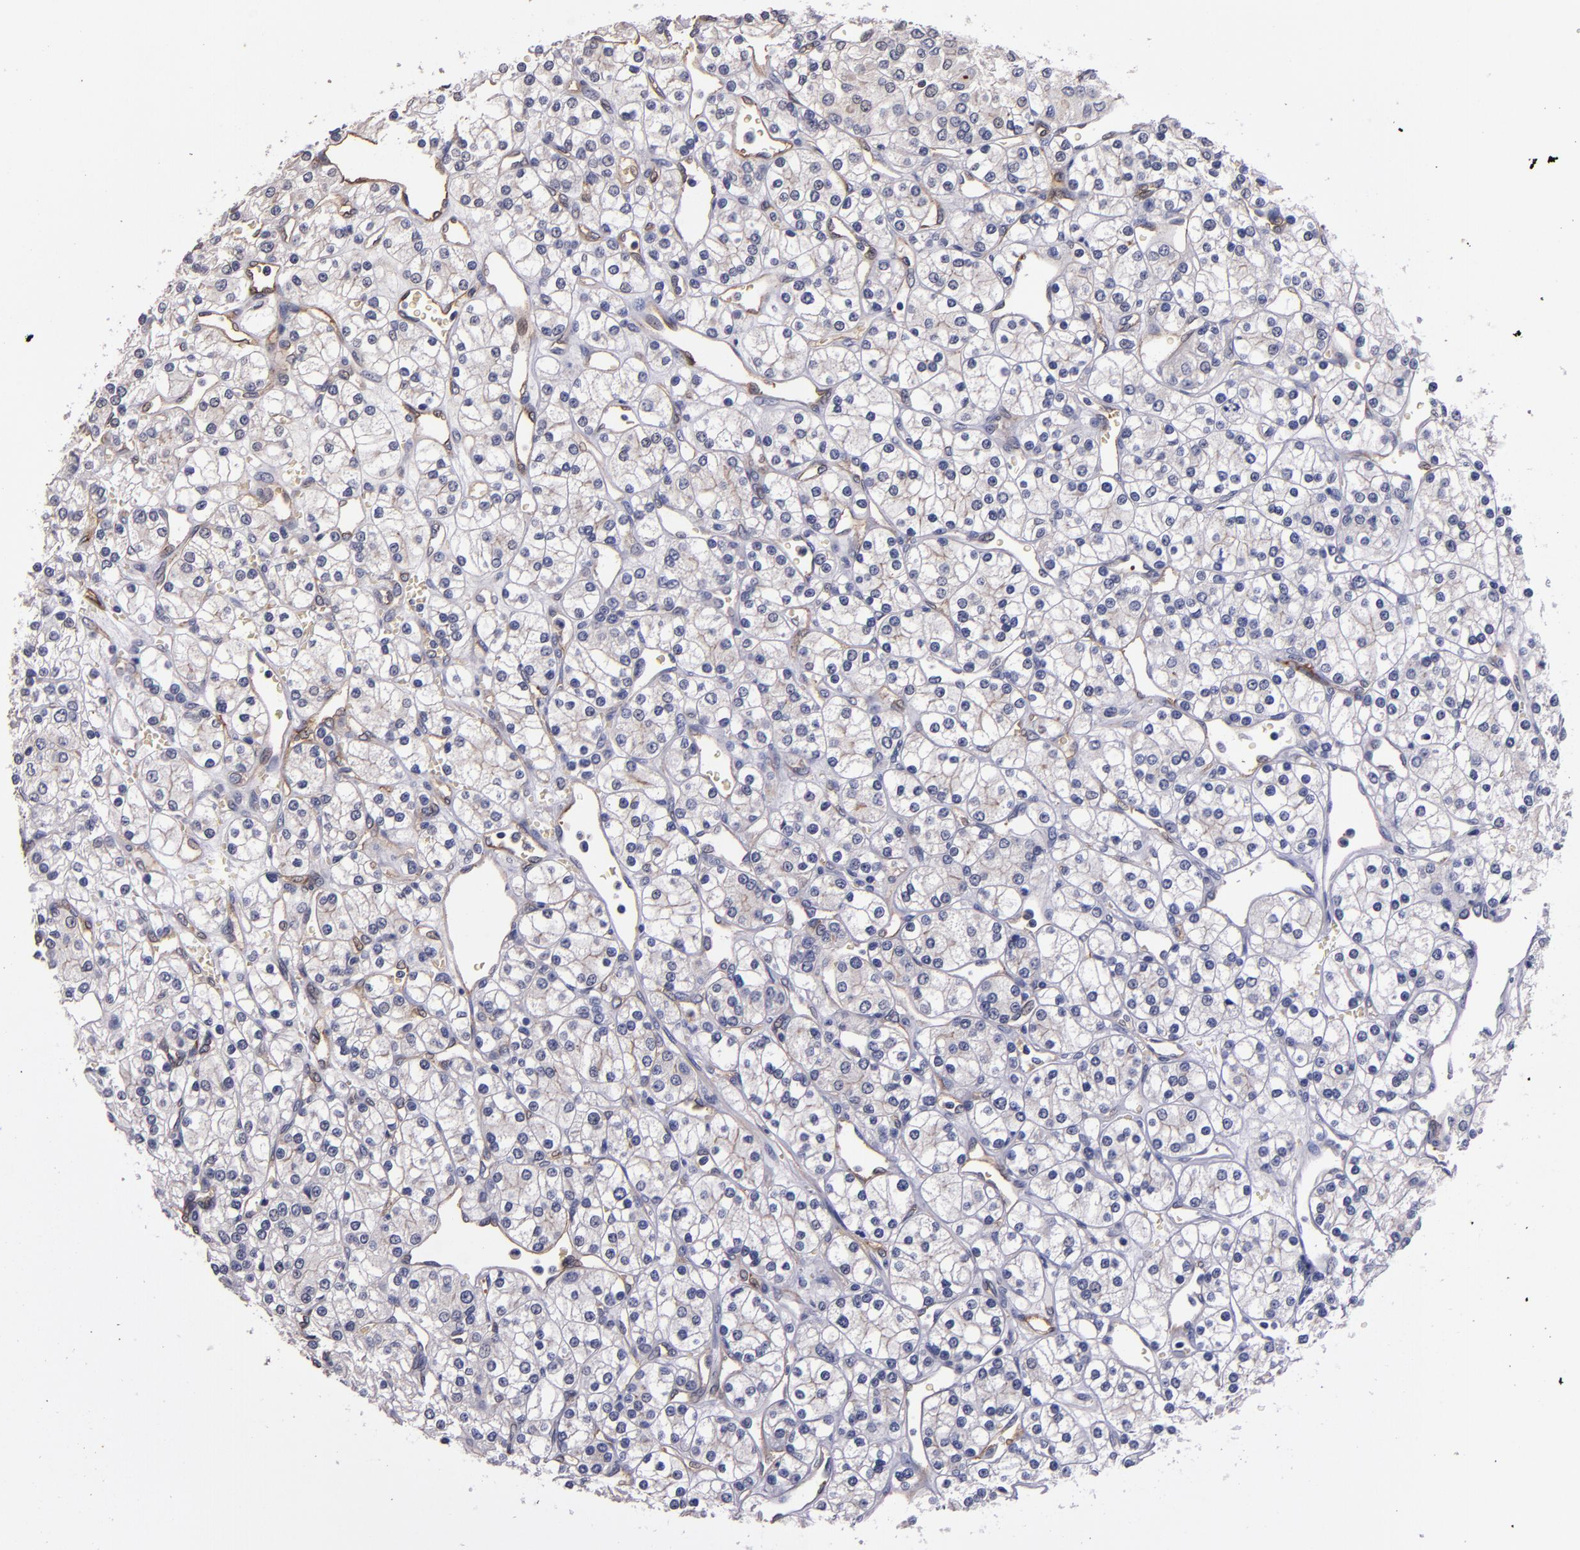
{"staining": {"intensity": "negative", "quantity": "none", "location": "none"}, "tissue": "renal cancer", "cell_type": "Tumor cells", "image_type": "cancer", "snomed": [{"axis": "morphology", "description": "Adenocarcinoma, NOS"}, {"axis": "topography", "description": "Kidney"}], "caption": "Immunohistochemistry (IHC) micrograph of human renal cancer (adenocarcinoma) stained for a protein (brown), which exhibits no positivity in tumor cells.", "gene": "CLDN5", "patient": {"sex": "female", "age": 62}}